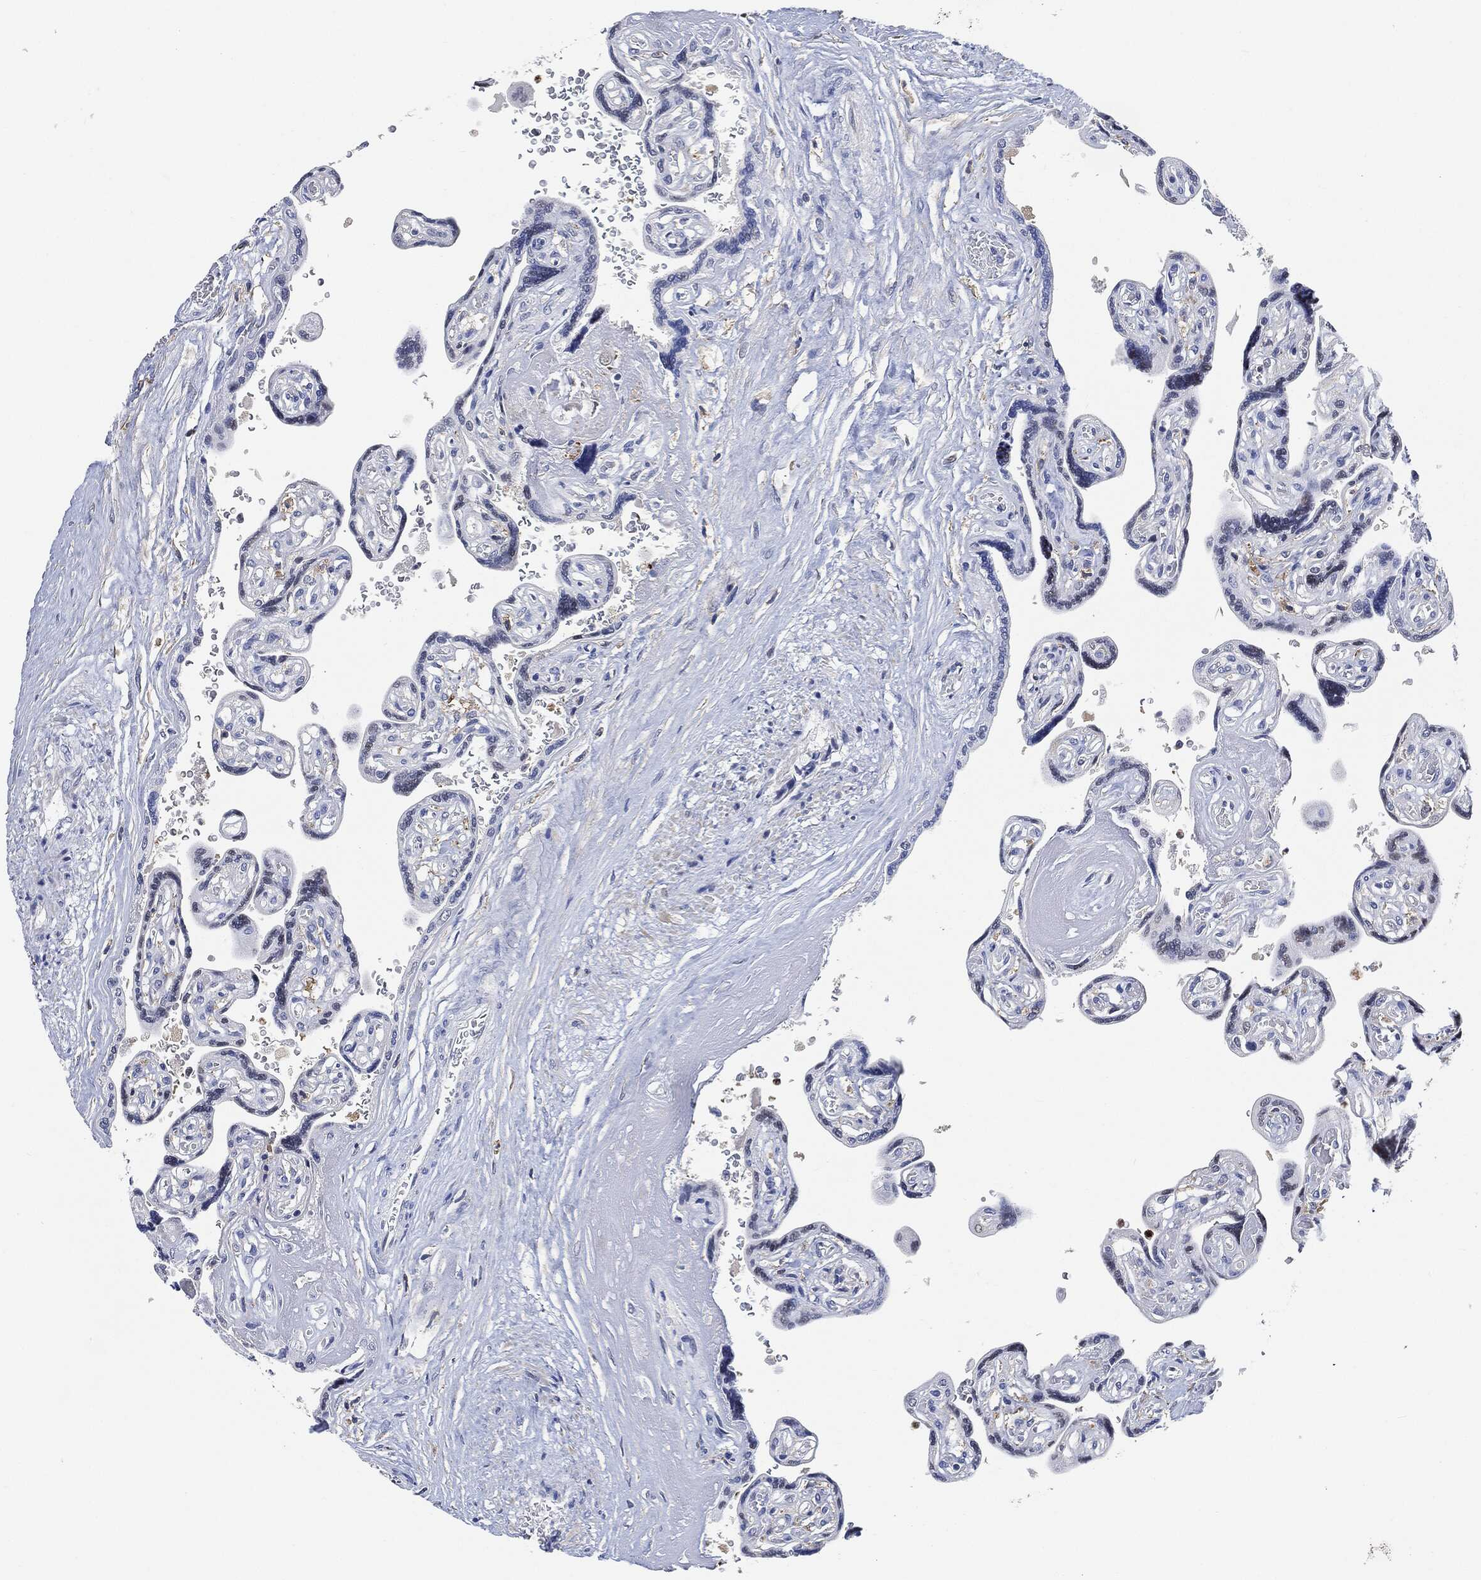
{"staining": {"intensity": "moderate", "quantity": "<25%", "location": "cytoplasmic/membranous"}, "tissue": "placenta", "cell_type": "Decidual cells", "image_type": "normal", "snomed": [{"axis": "morphology", "description": "Normal tissue, NOS"}, {"axis": "topography", "description": "Placenta"}], "caption": "High-magnification brightfield microscopy of normal placenta stained with DAB (brown) and counterstained with hematoxylin (blue). decidual cells exhibit moderate cytoplasmic/membranous positivity is identified in about<25% of cells.", "gene": "VSIG4", "patient": {"sex": "female", "age": 32}}